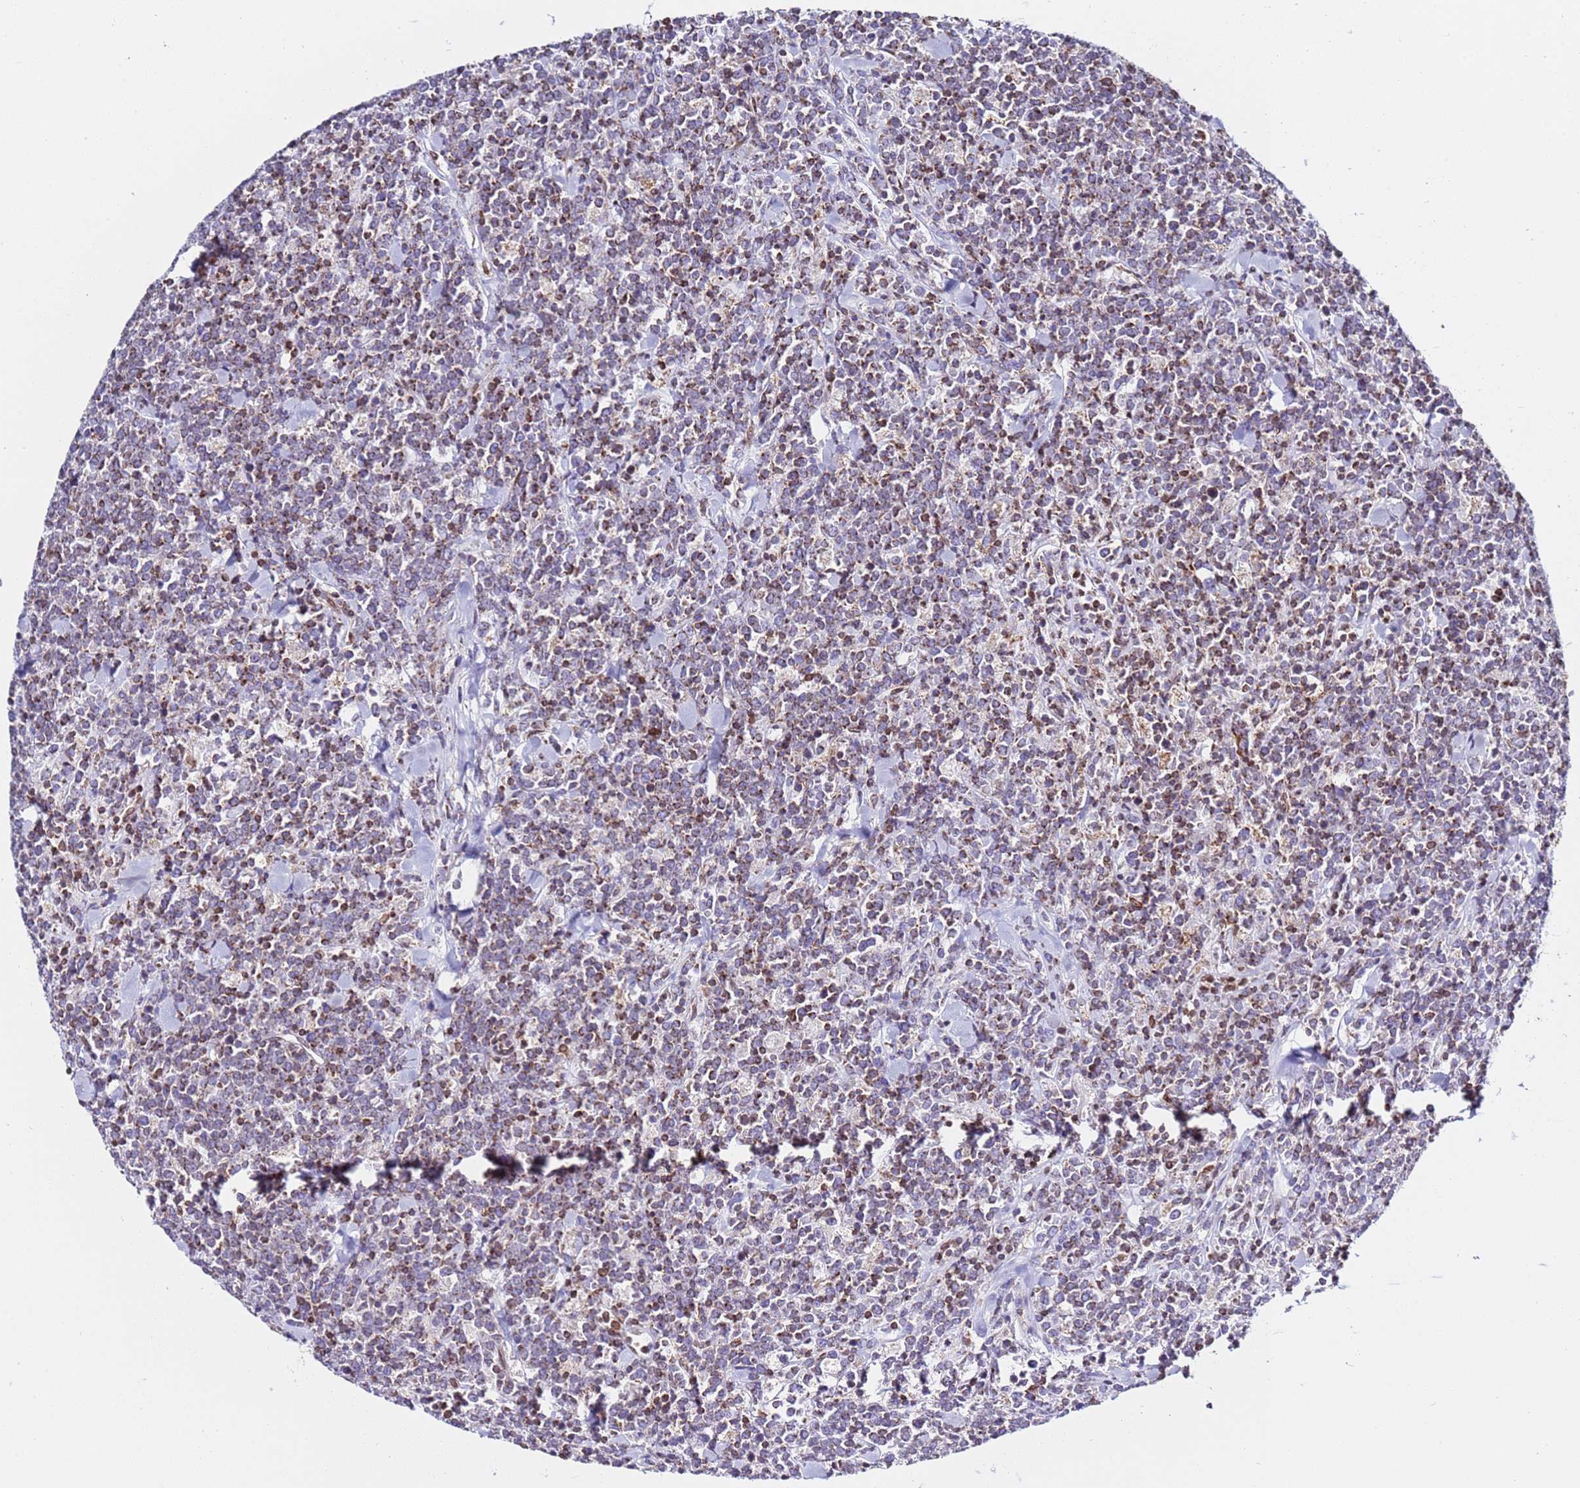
{"staining": {"intensity": "weak", "quantity": "<25%", "location": "cytoplasmic/membranous"}, "tissue": "lymphoma", "cell_type": "Tumor cells", "image_type": "cancer", "snomed": [{"axis": "morphology", "description": "Malignant lymphoma, non-Hodgkin's type, High grade"}, {"axis": "topography", "description": "Small intestine"}], "caption": "IHC of high-grade malignant lymphoma, non-Hodgkin's type reveals no staining in tumor cells.", "gene": "TOR1AIP1", "patient": {"sex": "male", "age": 8}}